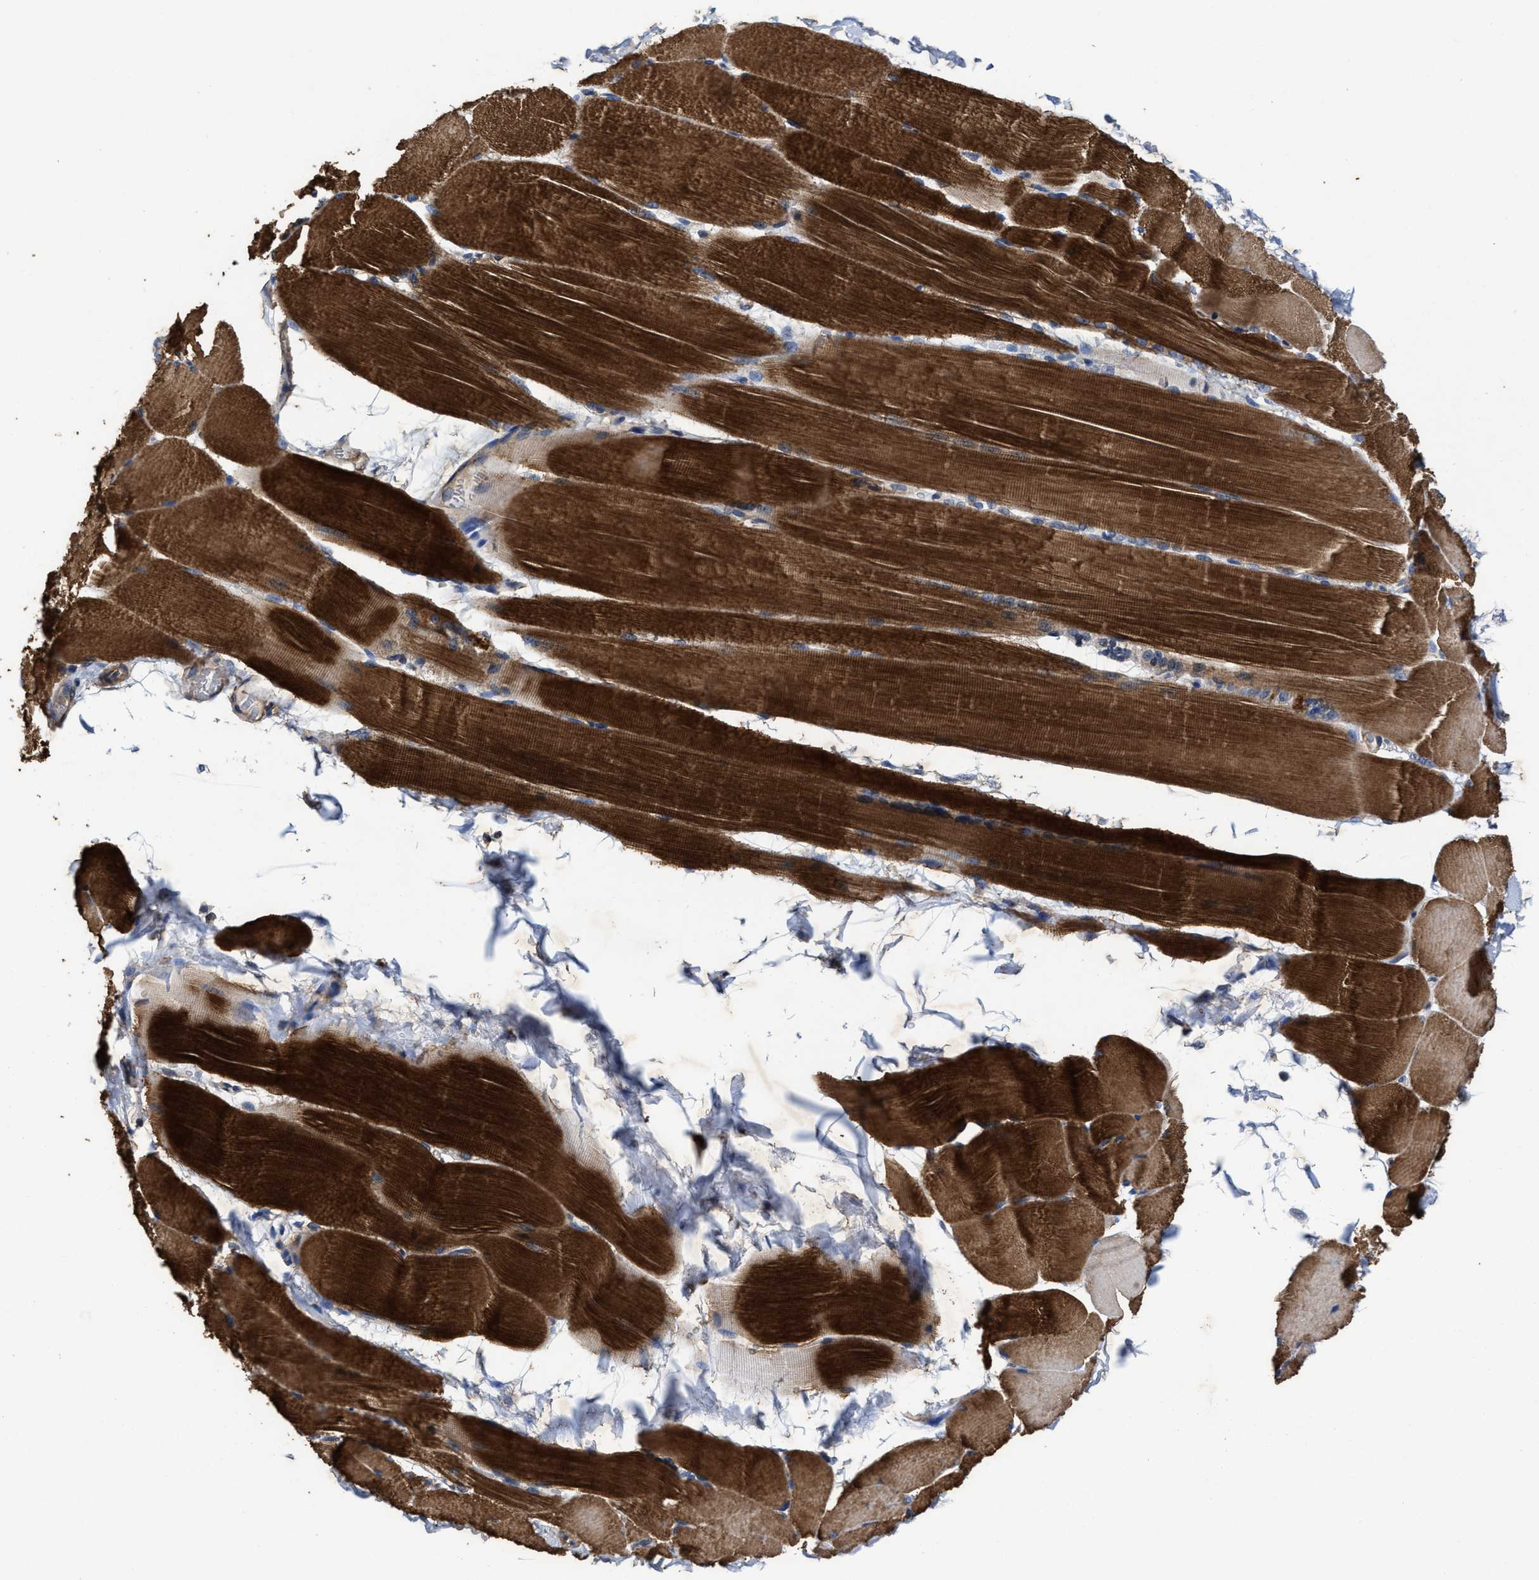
{"staining": {"intensity": "strong", "quantity": ">75%", "location": "cytoplasmic/membranous"}, "tissue": "skeletal muscle", "cell_type": "Myocytes", "image_type": "normal", "snomed": [{"axis": "morphology", "description": "Normal tissue, NOS"}, {"axis": "topography", "description": "Skin"}, {"axis": "topography", "description": "Skeletal muscle"}], "caption": "Strong cytoplasmic/membranous positivity is appreciated in approximately >75% of myocytes in unremarkable skeletal muscle.", "gene": "SFXN4", "patient": {"sex": "male", "age": 83}}